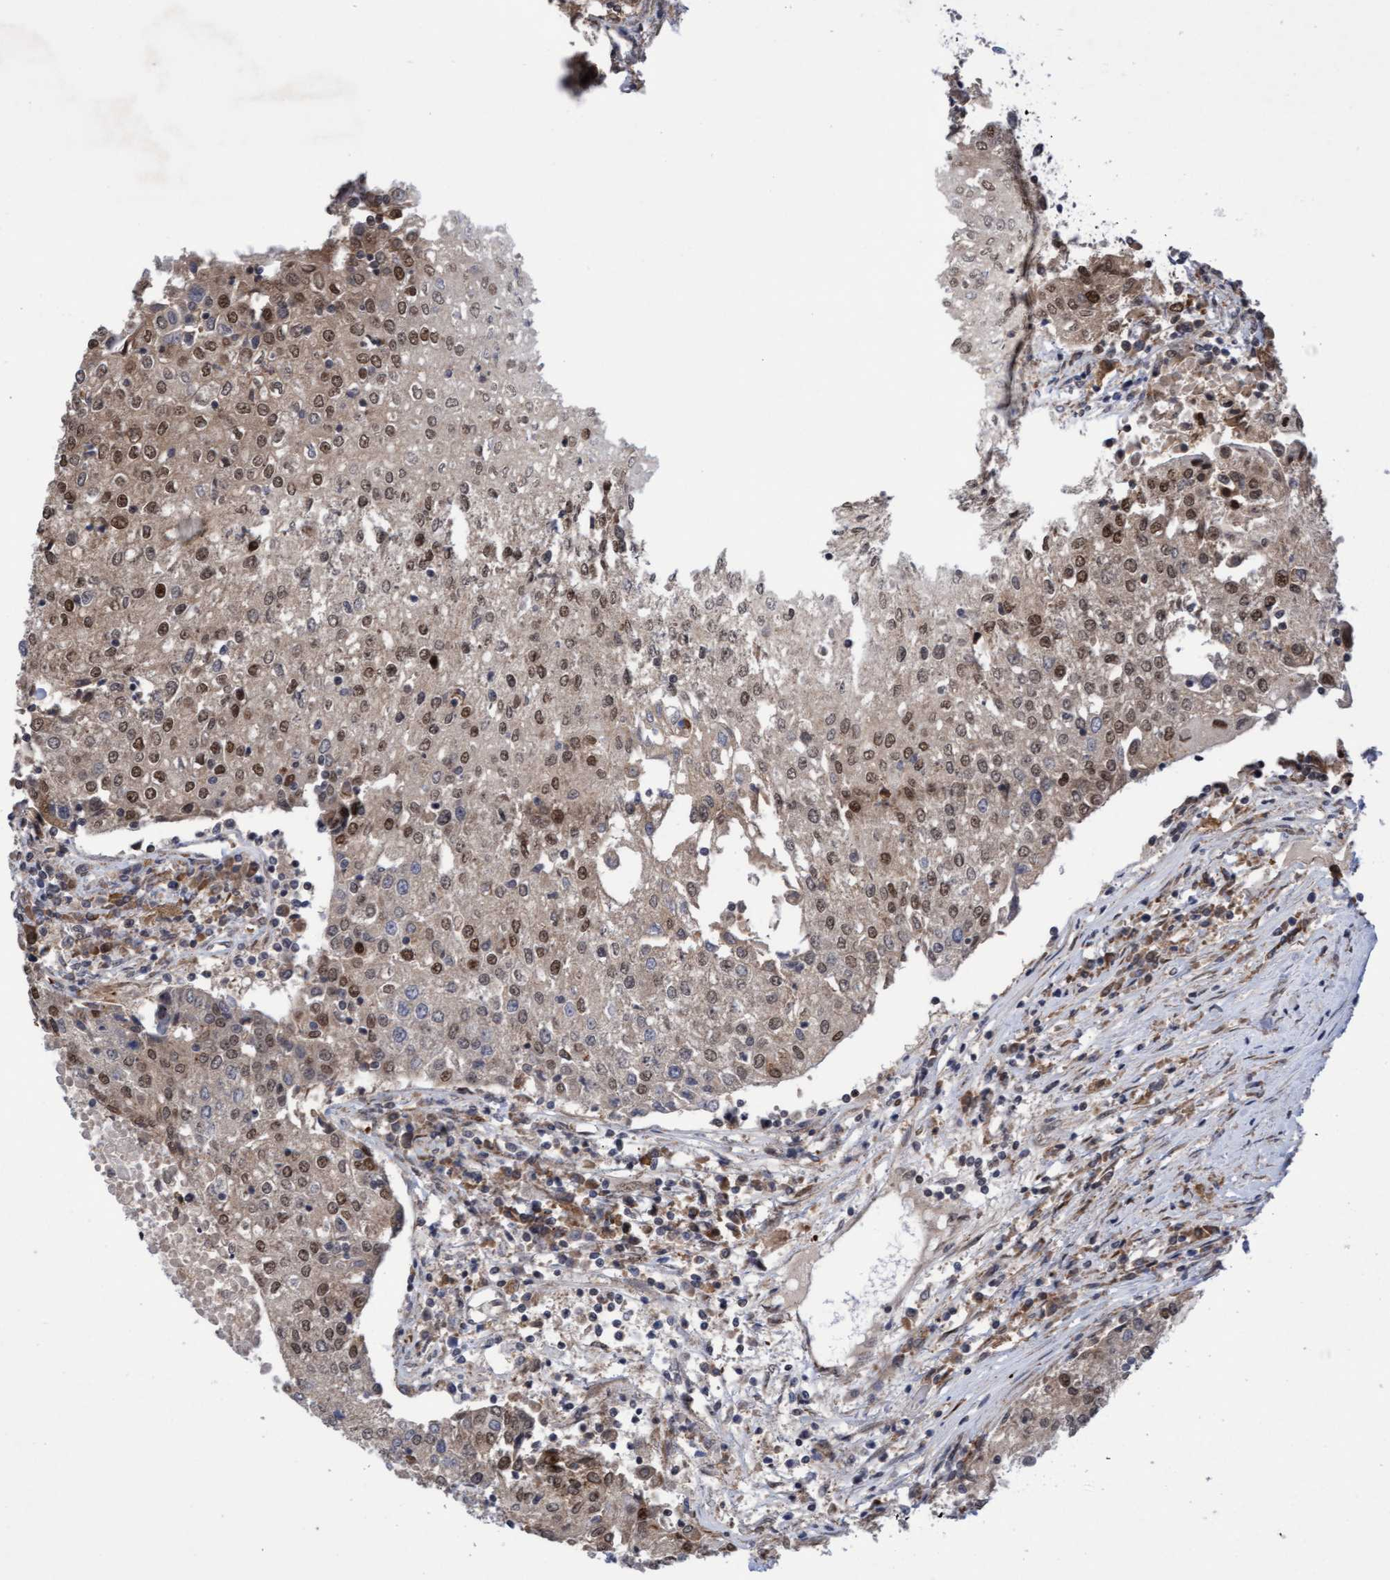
{"staining": {"intensity": "moderate", "quantity": ">75%", "location": "cytoplasmic/membranous,nuclear"}, "tissue": "urothelial cancer", "cell_type": "Tumor cells", "image_type": "cancer", "snomed": [{"axis": "morphology", "description": "Urothelial carcinoma, High grade"}, {"axis": "topography", "description": "Urinary bladder"}], "caption": "Moderate cytoplasmic/membranous and nuclear expression is appreciated in about >75% of tumor cells in high-grade urothelial carcinoma.", "gene": "TANC2", "patient": {"sex": "female", "age": 85}}